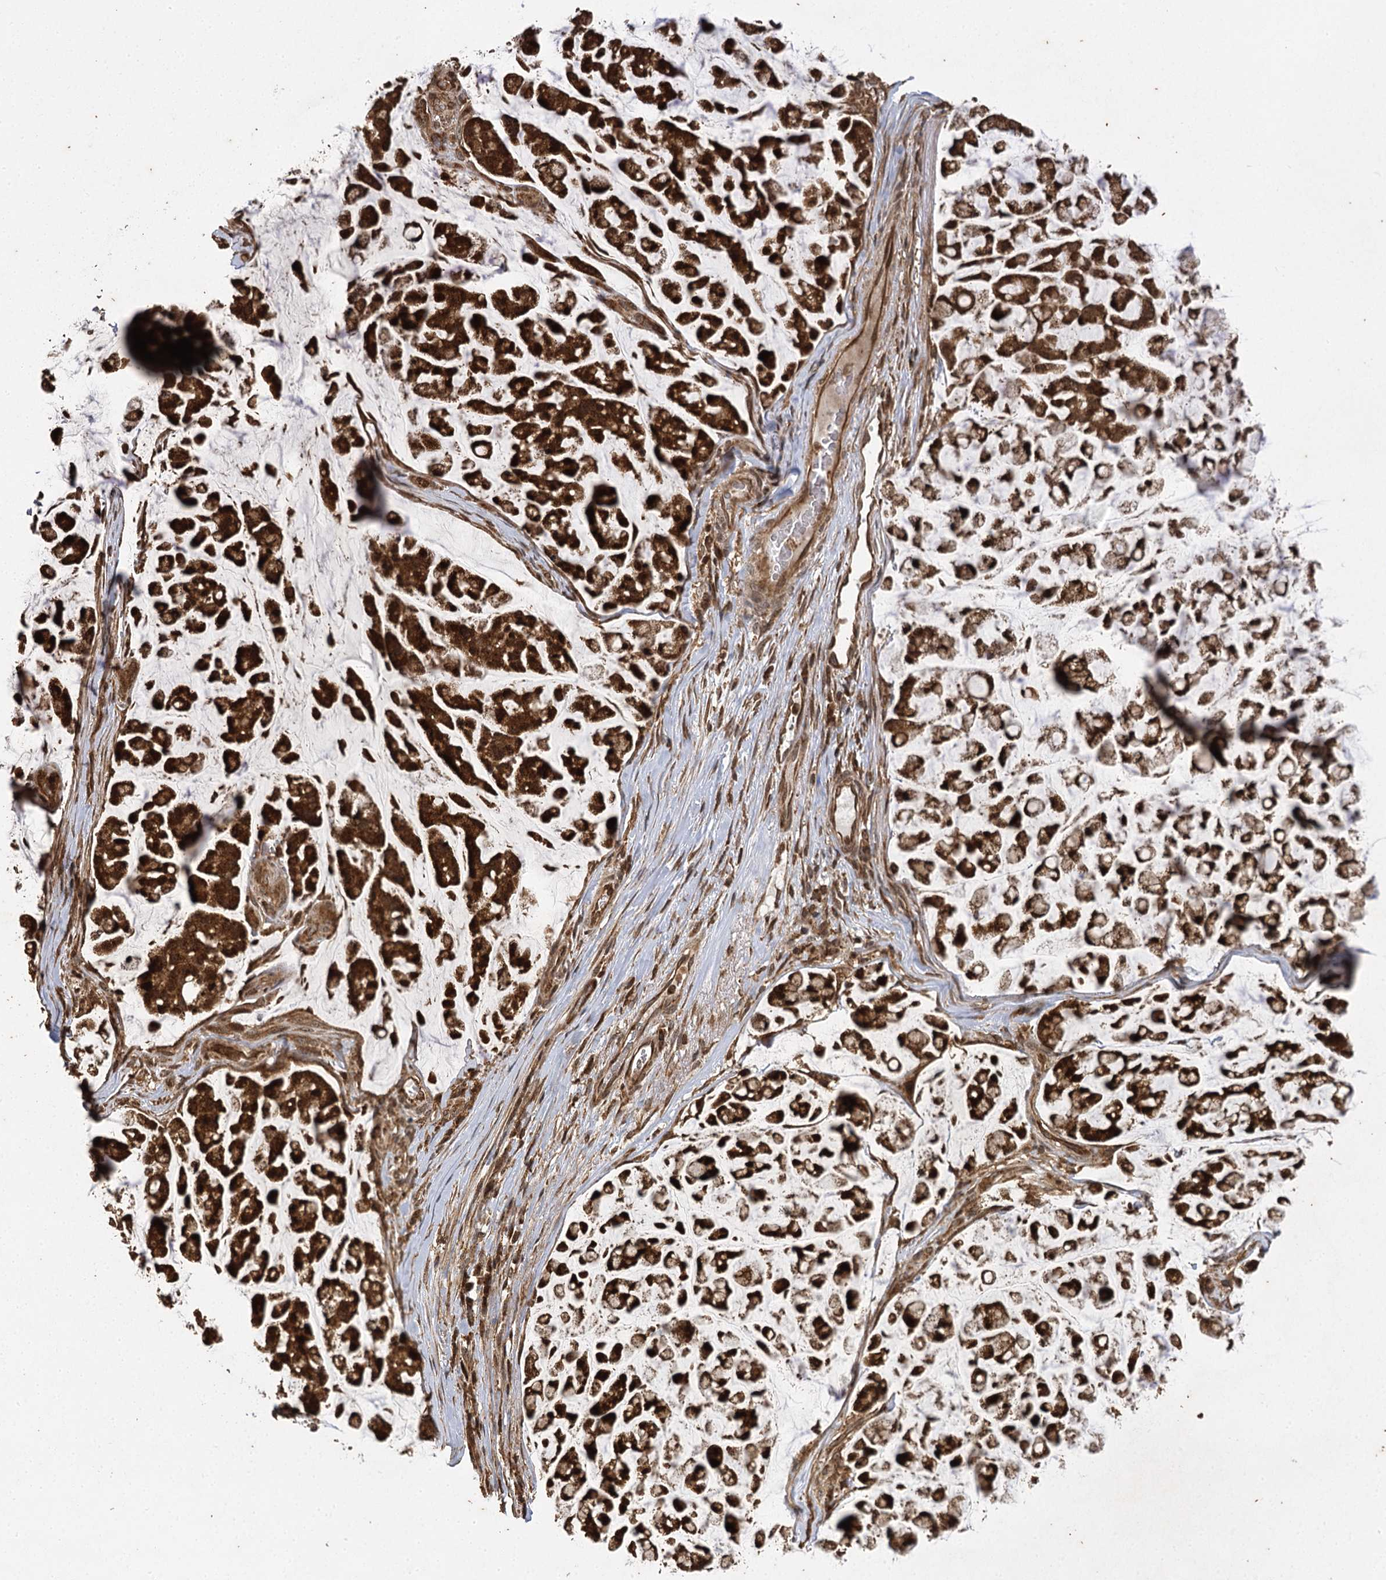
{"staining": {"intensity": "strong", "quantity": ">75%", "location": "cytoplasmic/membranous,nuclear"}, "tissue": "stomach cancer", "cell_type": "Tumor cells", "image_type": "cancer", "snomed": [{"axis": "morphology", "description": "Adenocarcinoma, NOS"}, {"axis": "topography", "description": "Stomach, lower"}], "caption": "Immunohistochemistry image of neoplastic tissue: human stomach adenocarcinoma stained using immunohistochemistry displays high levels of strong protein expression localized specifically in the cytoplasmic/membranous and nuclear of tumor cells, appearing as a cytoplasmic/membranous and nuclear brown color.", "gene": "IL11RA", "patient": {"sex": "male", "age": 67}}